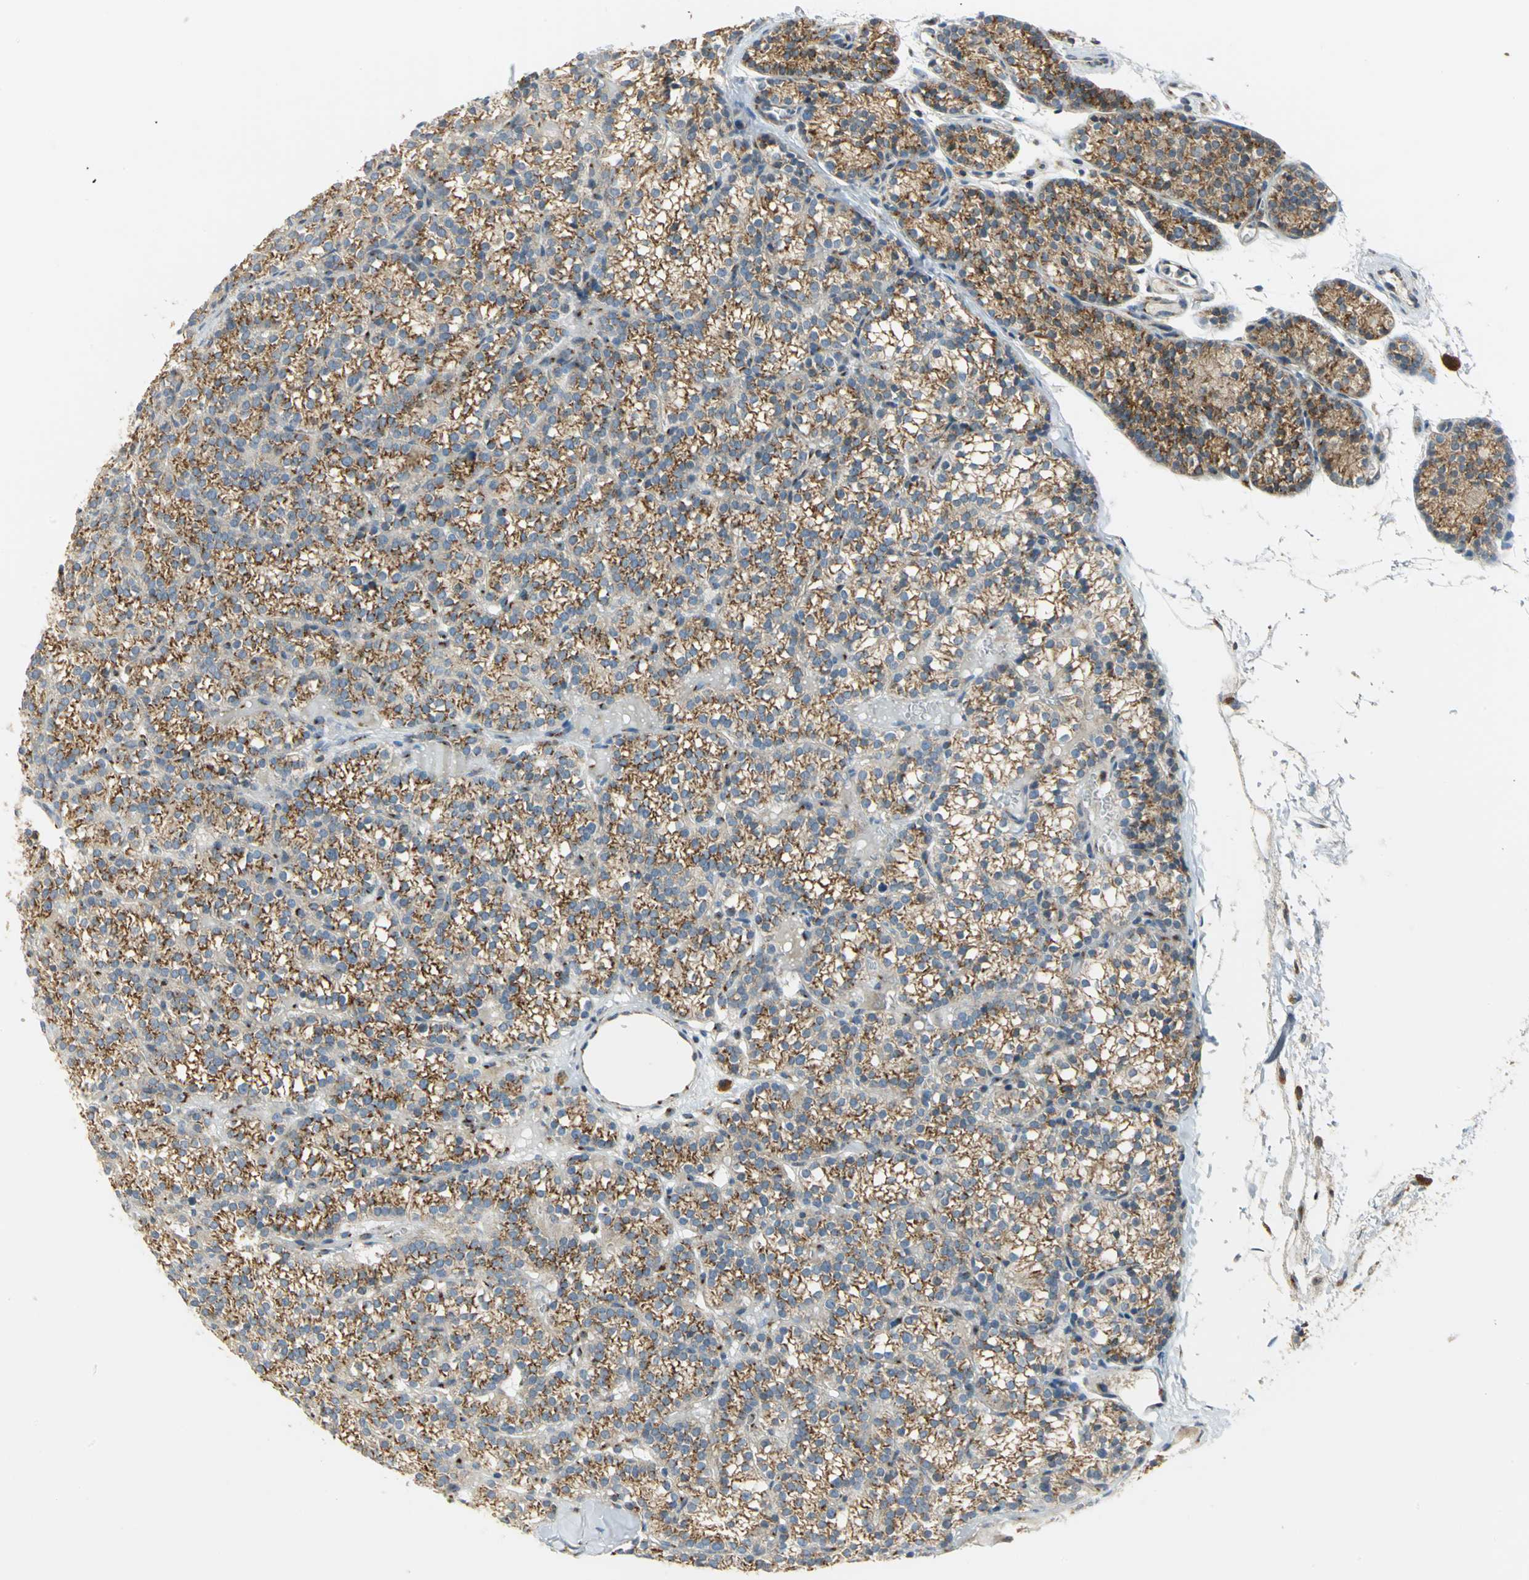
{"staining": {"intensity": "strong", "quantity": ">75%", "location": "cytoplasmic/membranous"}, "tissue": "parathyroid gland", "cell_type": "Glandular cells", "image_type": "normal", "snomed": [{"axis": "morphology", "description": "Normal tissue, NOS"}, {"axis": "topography", "description": "Parathyroid gland"}], "caption": "DAB immunohistochemical staining of normal human parathyroid gland exhibits strong cytoplasmic/membranous protein expression in approximately >75% of glandular cells. Immunohistochemistry (ihc) stains the protein of interest in brown and the nuclei are stained blue.", "gene": "GPR3", "patient": {"sex": "female", "age": 50}}